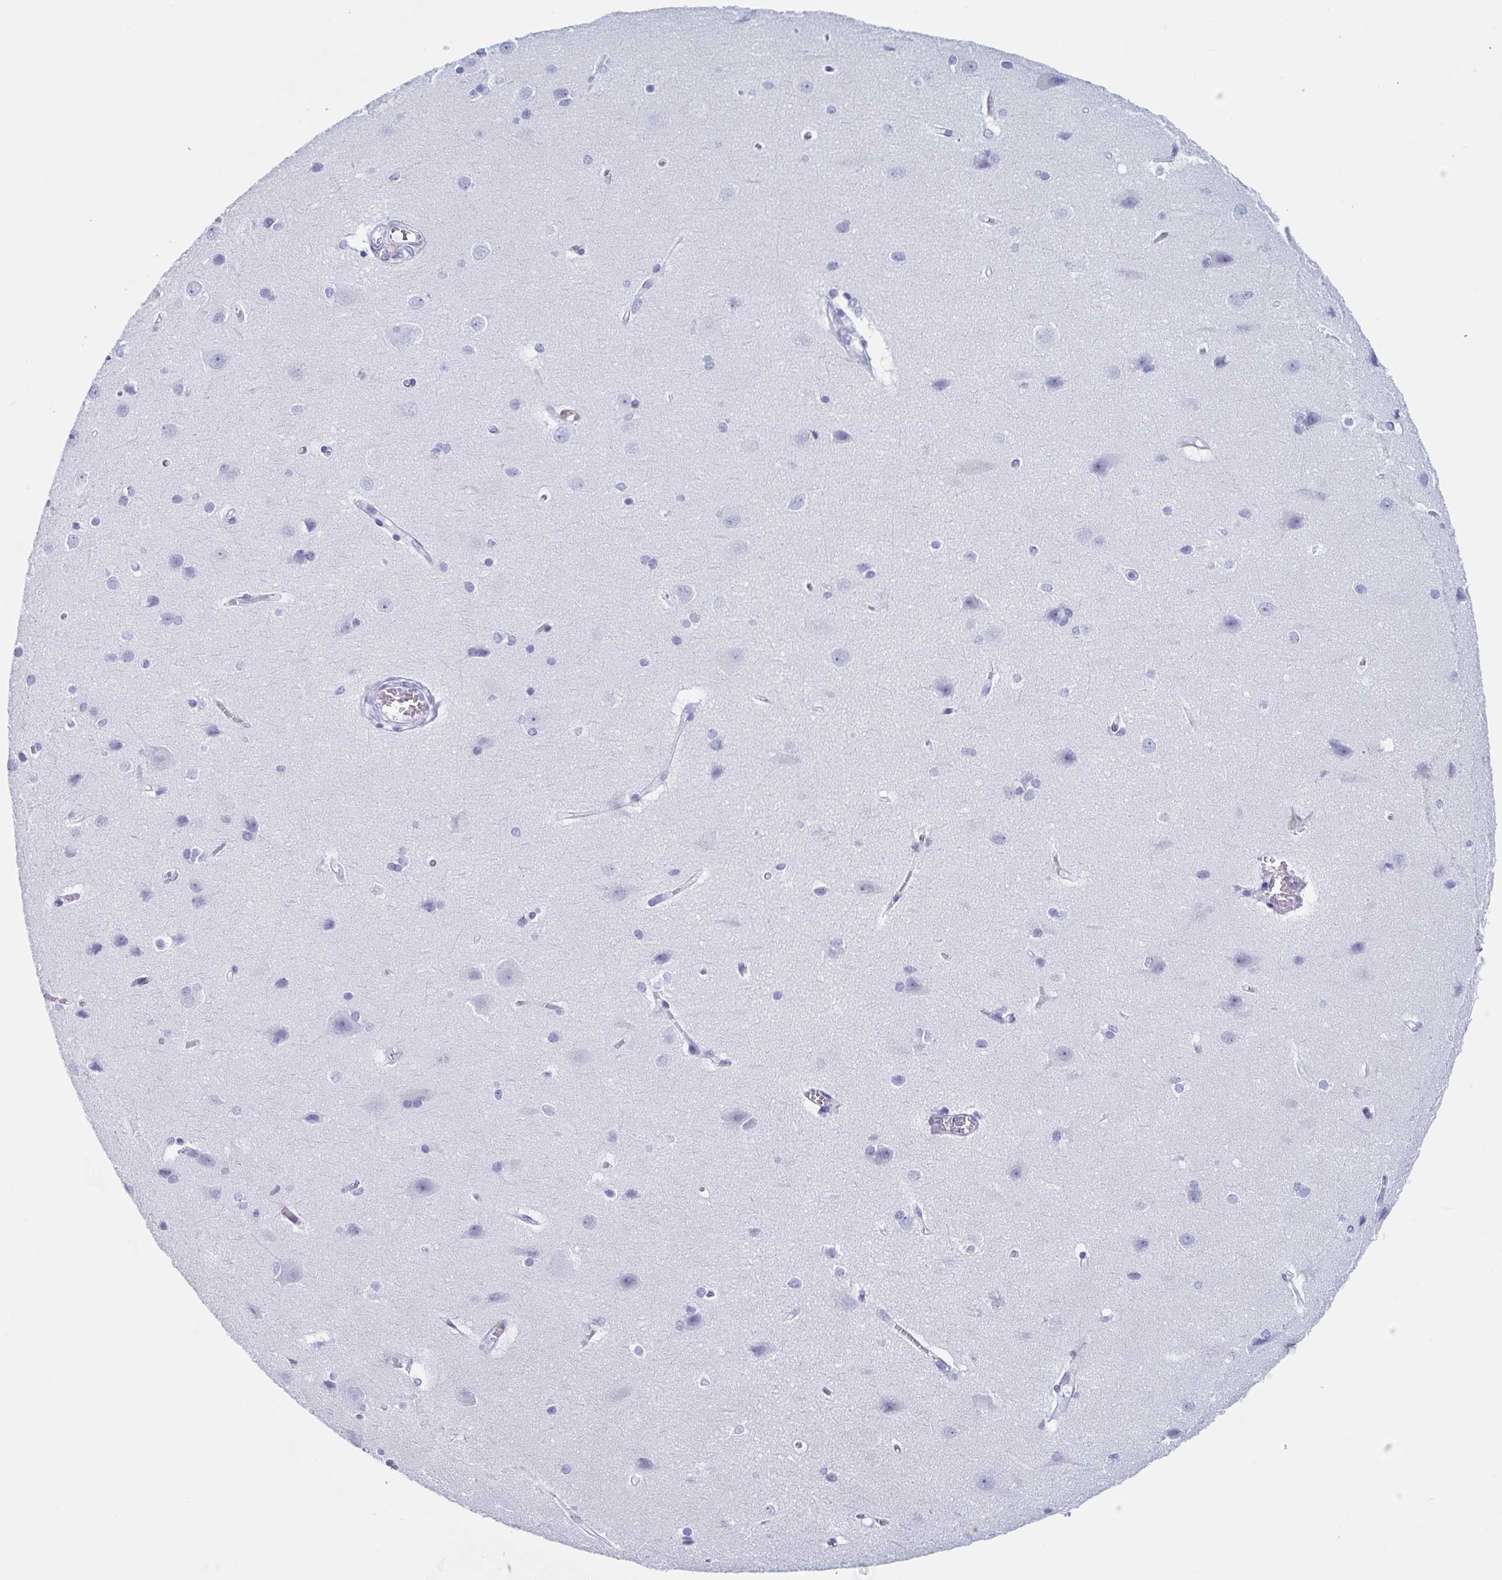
{"staining": {"intensity": "negative", "quantity": "none", "location": "none"}, "tissue": "cerebral cortex", "cell_type": "Endothelial cells", "image_type": "normal", "snomed": [{"axis": "morphology", "description": "Normal tissue, NOS"}, {"axis": "topography", "description": "Cerebral cortex"}], "caption": "This is an immunohistochemistry micrograph of unremarkable cerebral cortex. There is no positivity in endothelial cells.", "gene": "LYRM2", "patient": {"sex": "male", "age": 37}}